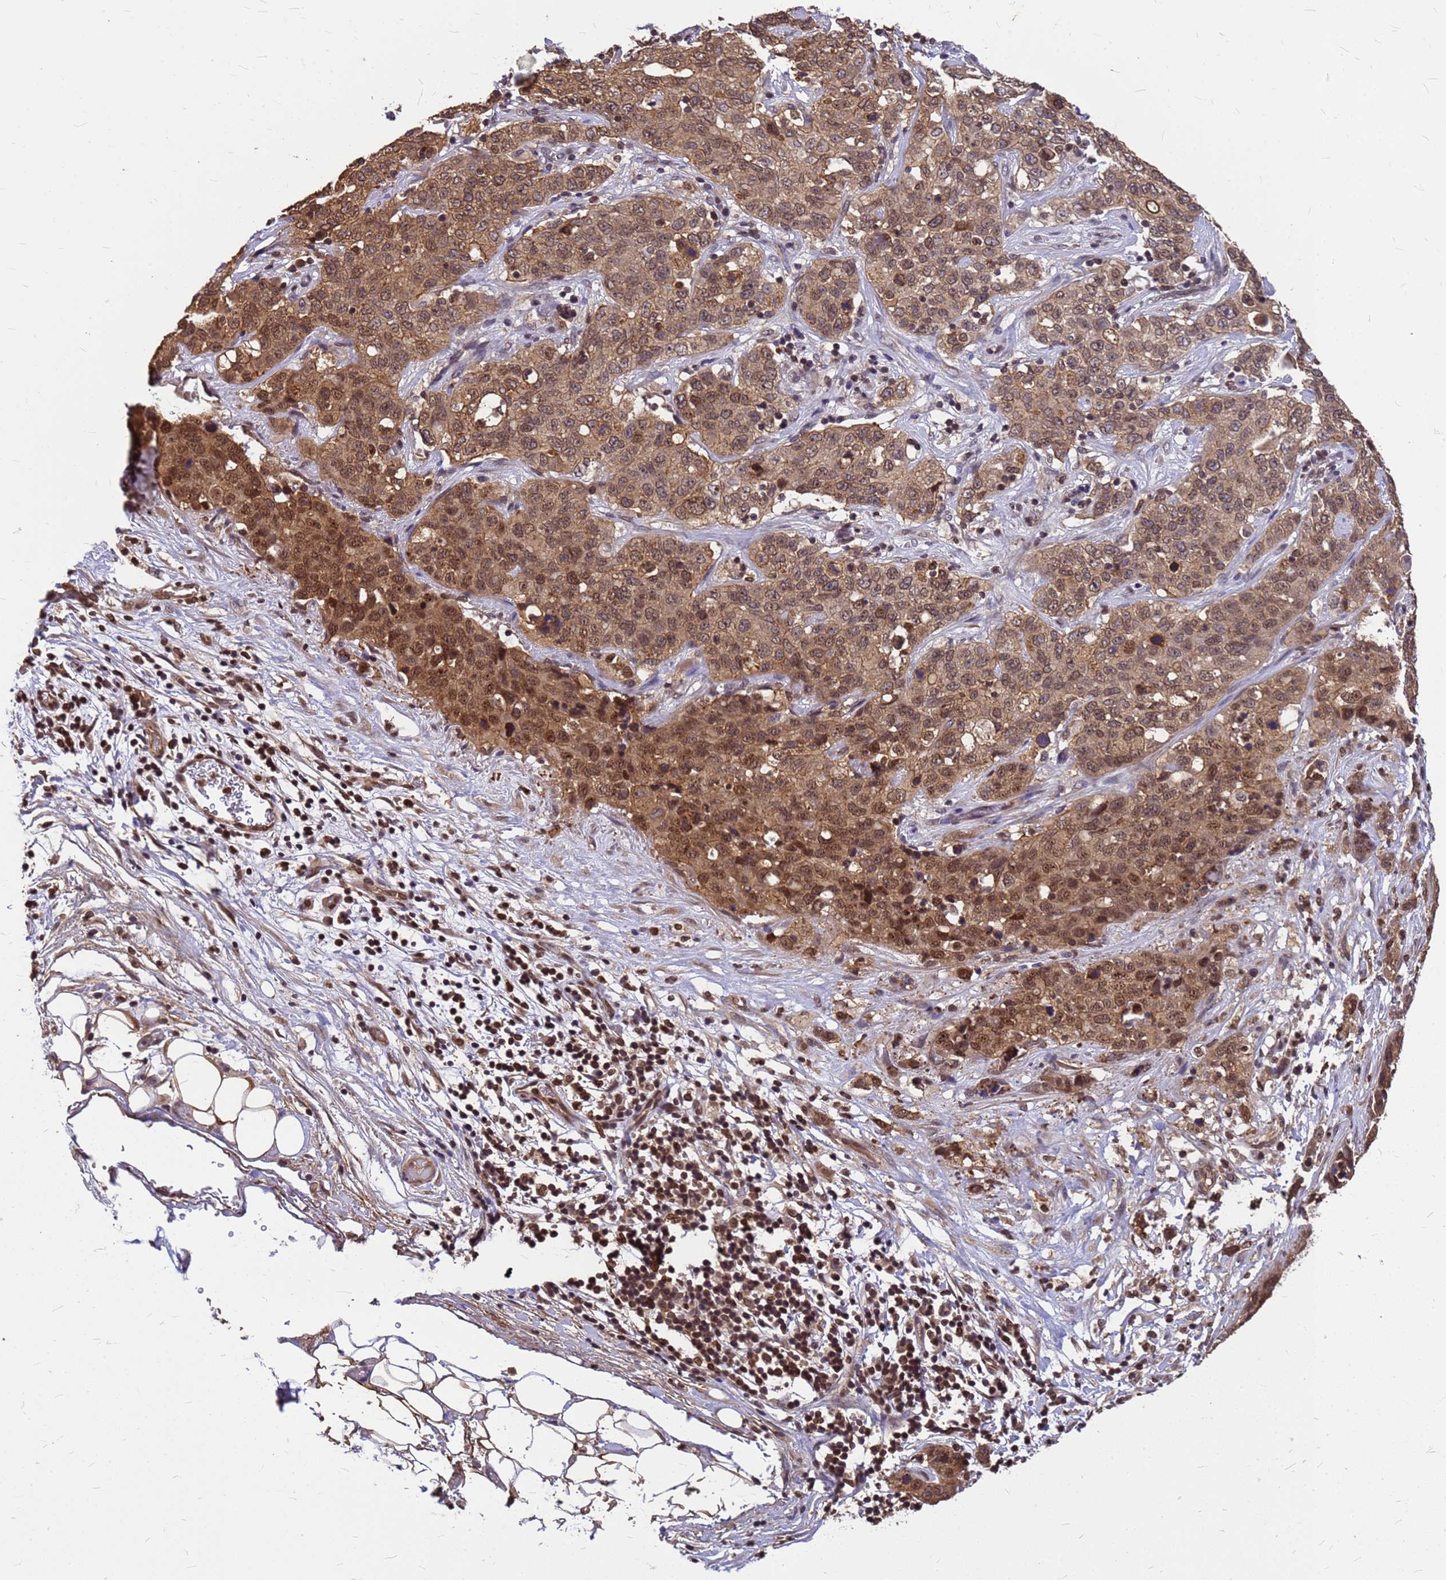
{"staining": {"intensity": "moderate", "quantity": ">75%", "location": "cytoplasmic/membranous,nuclear"}, "tissue": "stomach cancer", "cell_type": "Tumor cells", "image_type": "cancer", "snomed": [{"axis": "morphology", "description": "Normal tissue, NOS"}, {"axis": "morphology", "description": "Adenocarcinoma, NOS"}, {"axis": "topography", "description": "Lymph node"}, {"axis": "topography", "description": "Stomach"}], "caption": "Immunohistochemistry (IHC) of human stomach cancer (adenocarcinoma) exhibits medium levels of moderate cytoplasmic/membranous and nuclear expression in about >75% of tumor cells.", "gene": "C1orf35", "patient": {"sex": "male", "age": 48}}